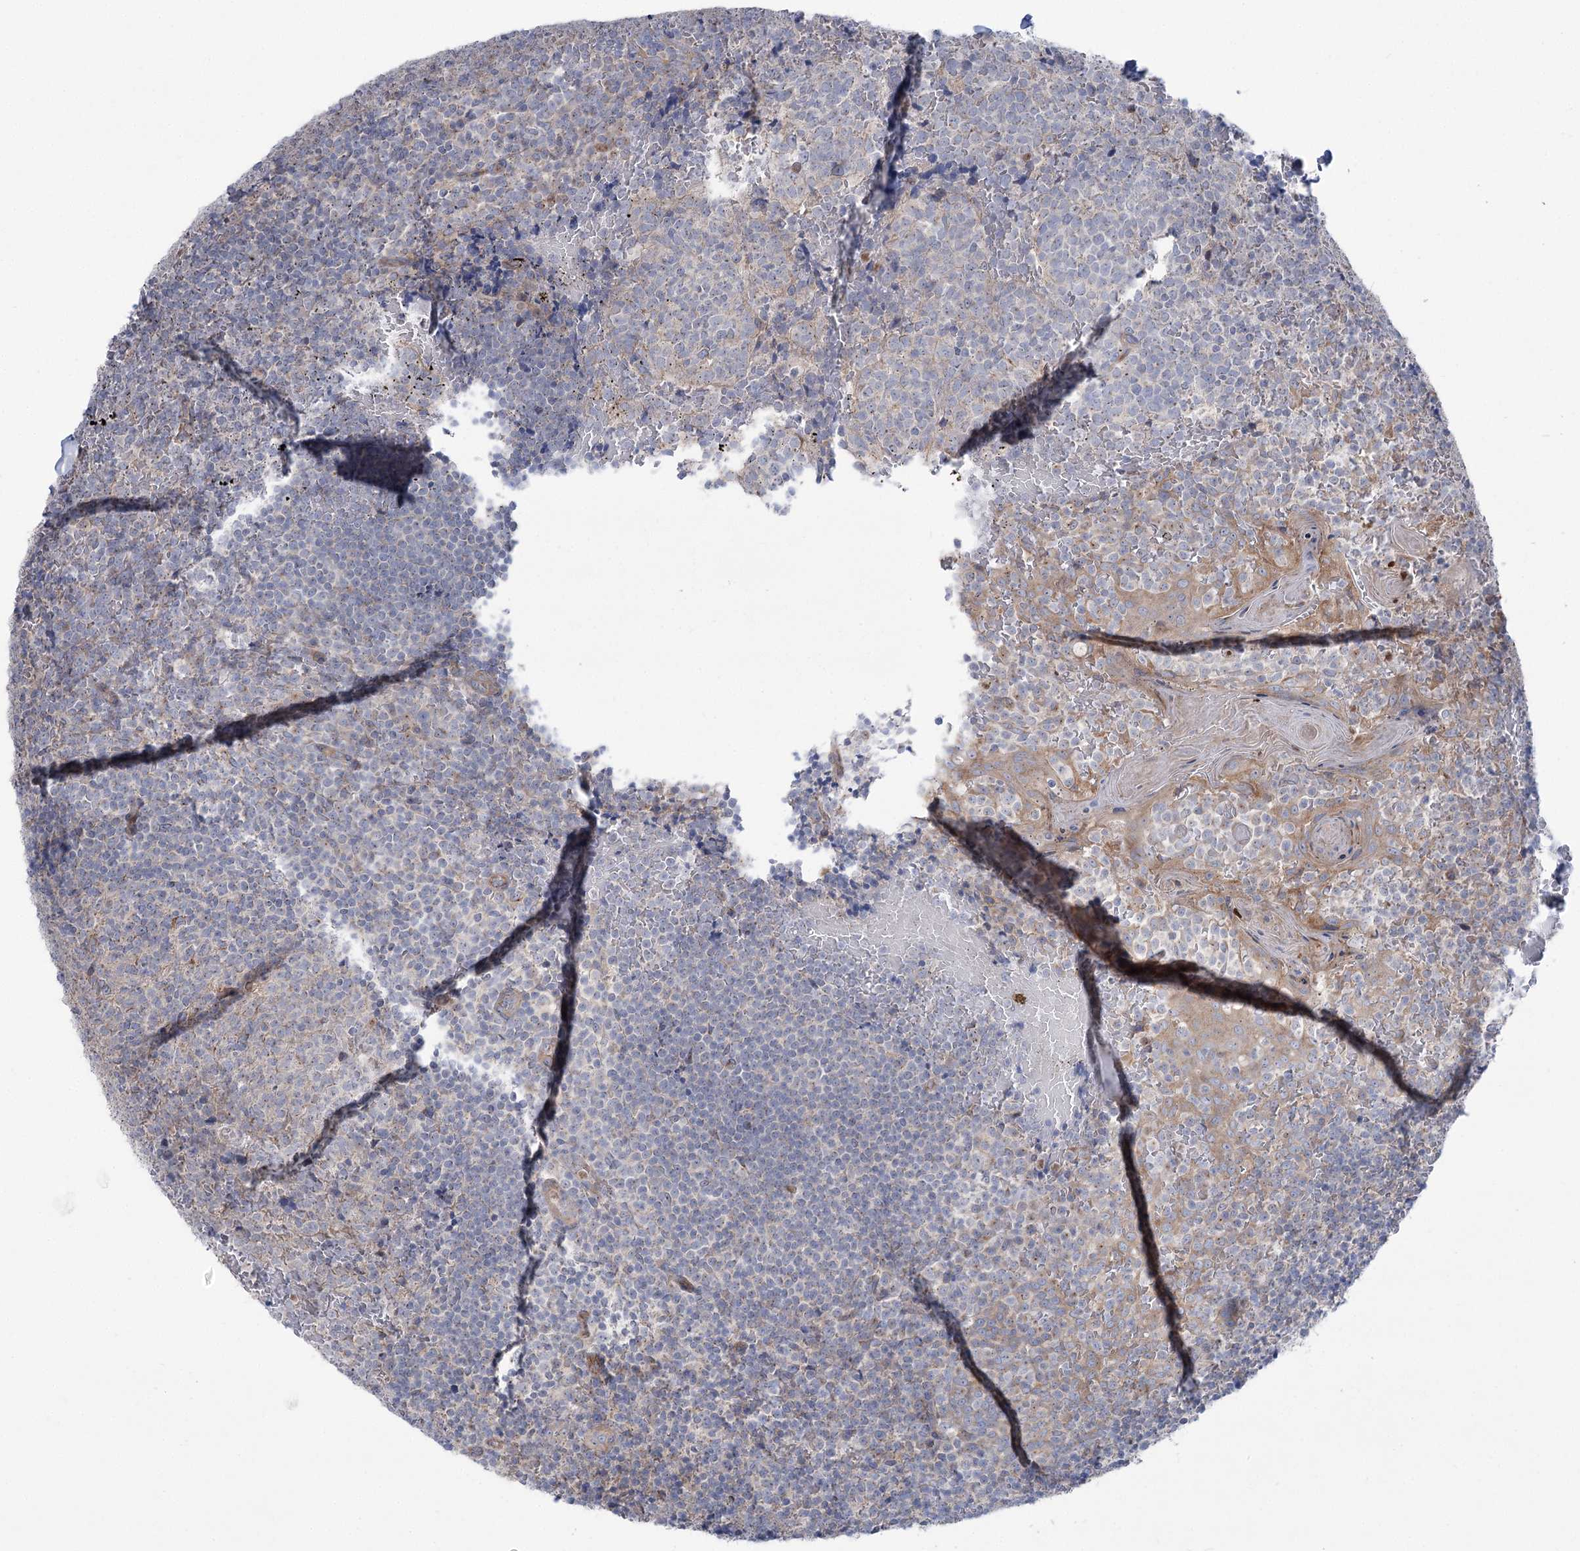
{"staining": {"intensity": "negative", "quantity": "none", "location": "none"}, "tissue": "tonsil", "cell_type": "Germinal center cells", "image_type": "normal", "snomed": [{"axis": "morphology", "description": "Normal tissue, NOS"}, {"axis": "topography", "description": "Tonsil"}], "caption": "DAB (3,3'-diaminobenzidine) immunohistochemical staining of normal tonsil displays no significant staining in germinal center cells.", "gene": "SCN11A", "patient": {"sex": "female", "age": 19}}